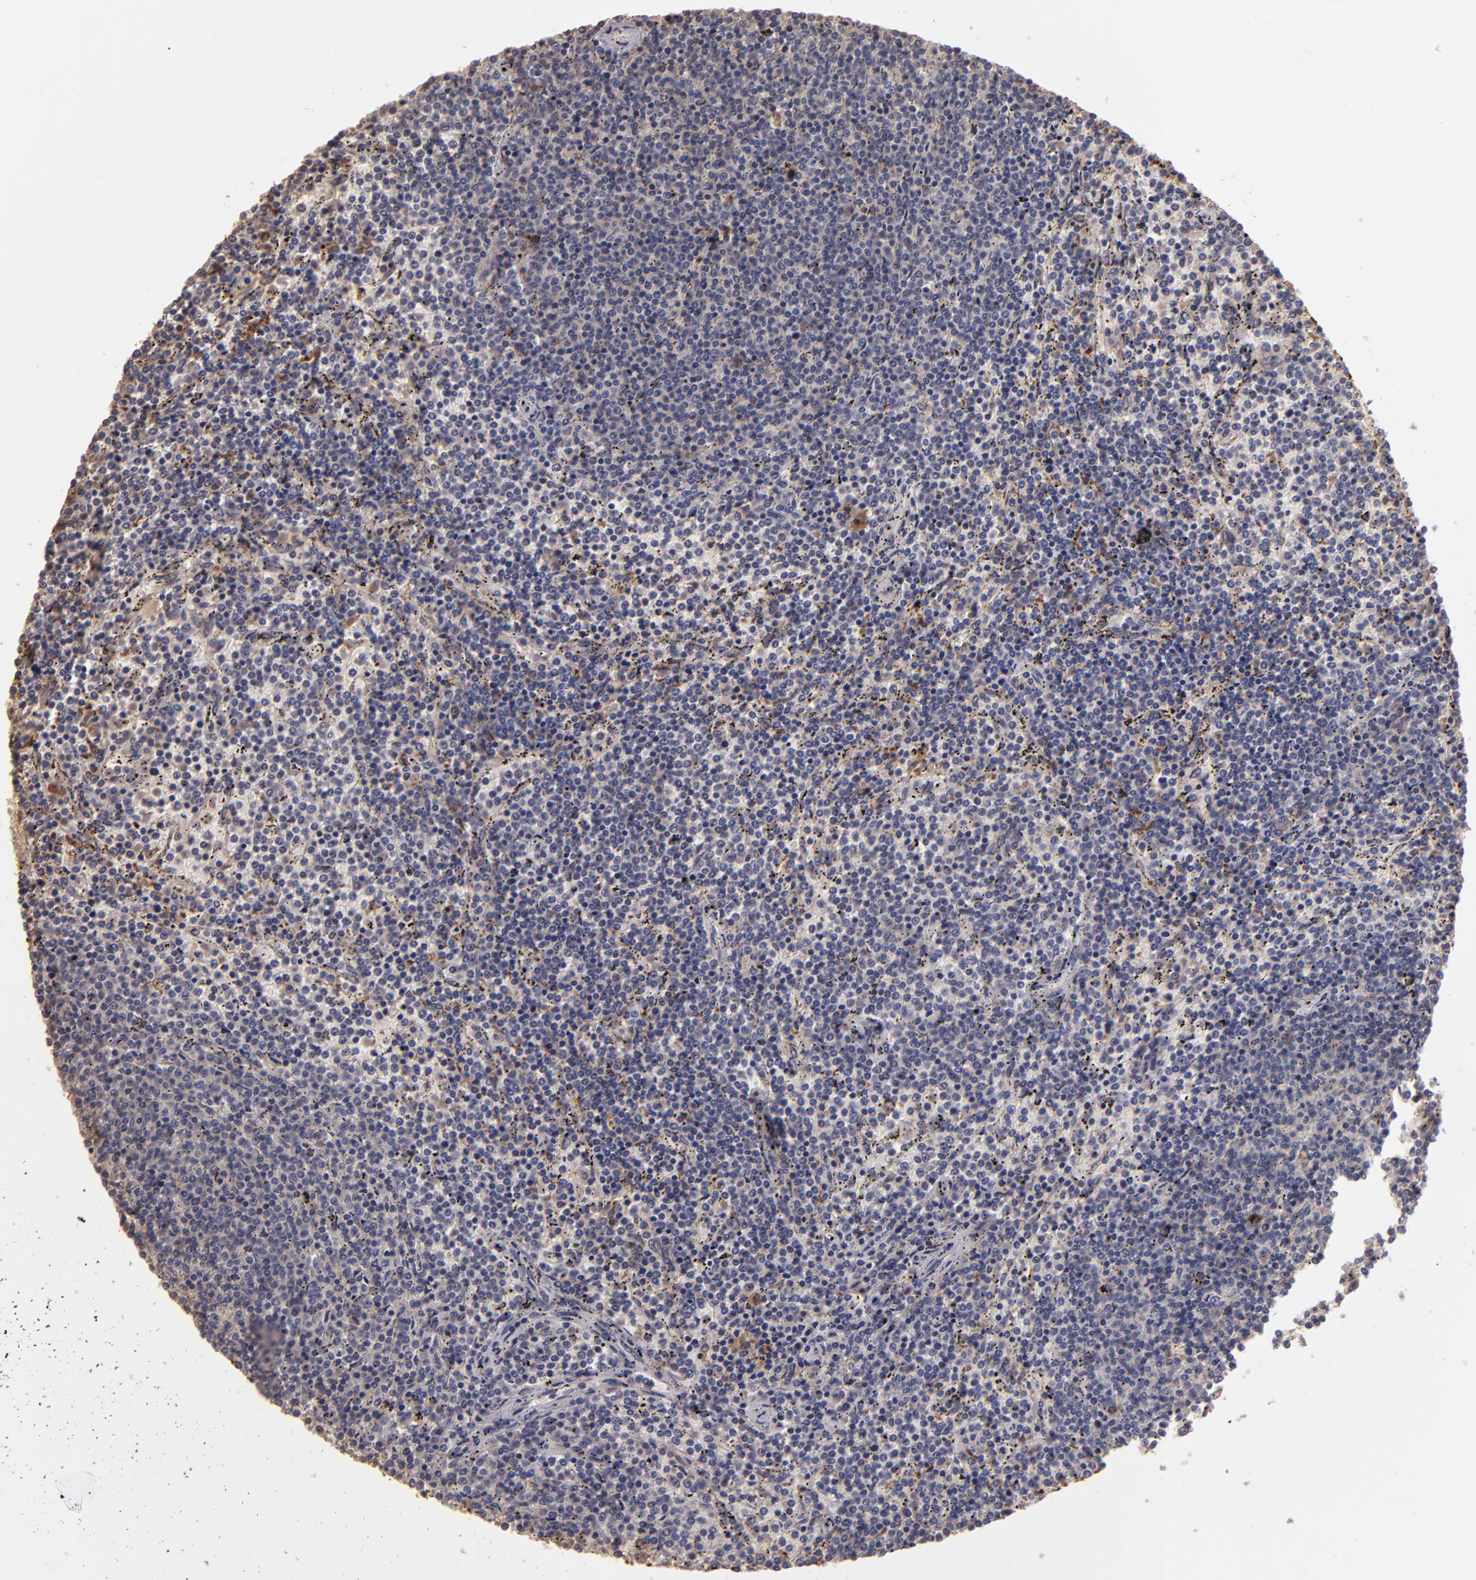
{"staining": {"intensity": "weak", "quantity": "25%-75%", "location": "cytoplasmic/membranous"}, "tissue": "lymphoma", "cell_type": "Tumor cells", "image_type": "cancer", "snomed": [{"axis": "morphology", "description": "Malignant lymphoma, non-Hodgkin's type, Low grade"}, {"axis": "topography", "description": "Spleen"}], "caption": "Malignant lymphoma, non-Hodgkin's type (low-grade) stained with a brown dye shows weak cytoplasmic/membranous positive staining in approximately 25%-75% of tumor cells.", "gene": "TRAF1", "patient": {"sex": "female", "age": 50}}